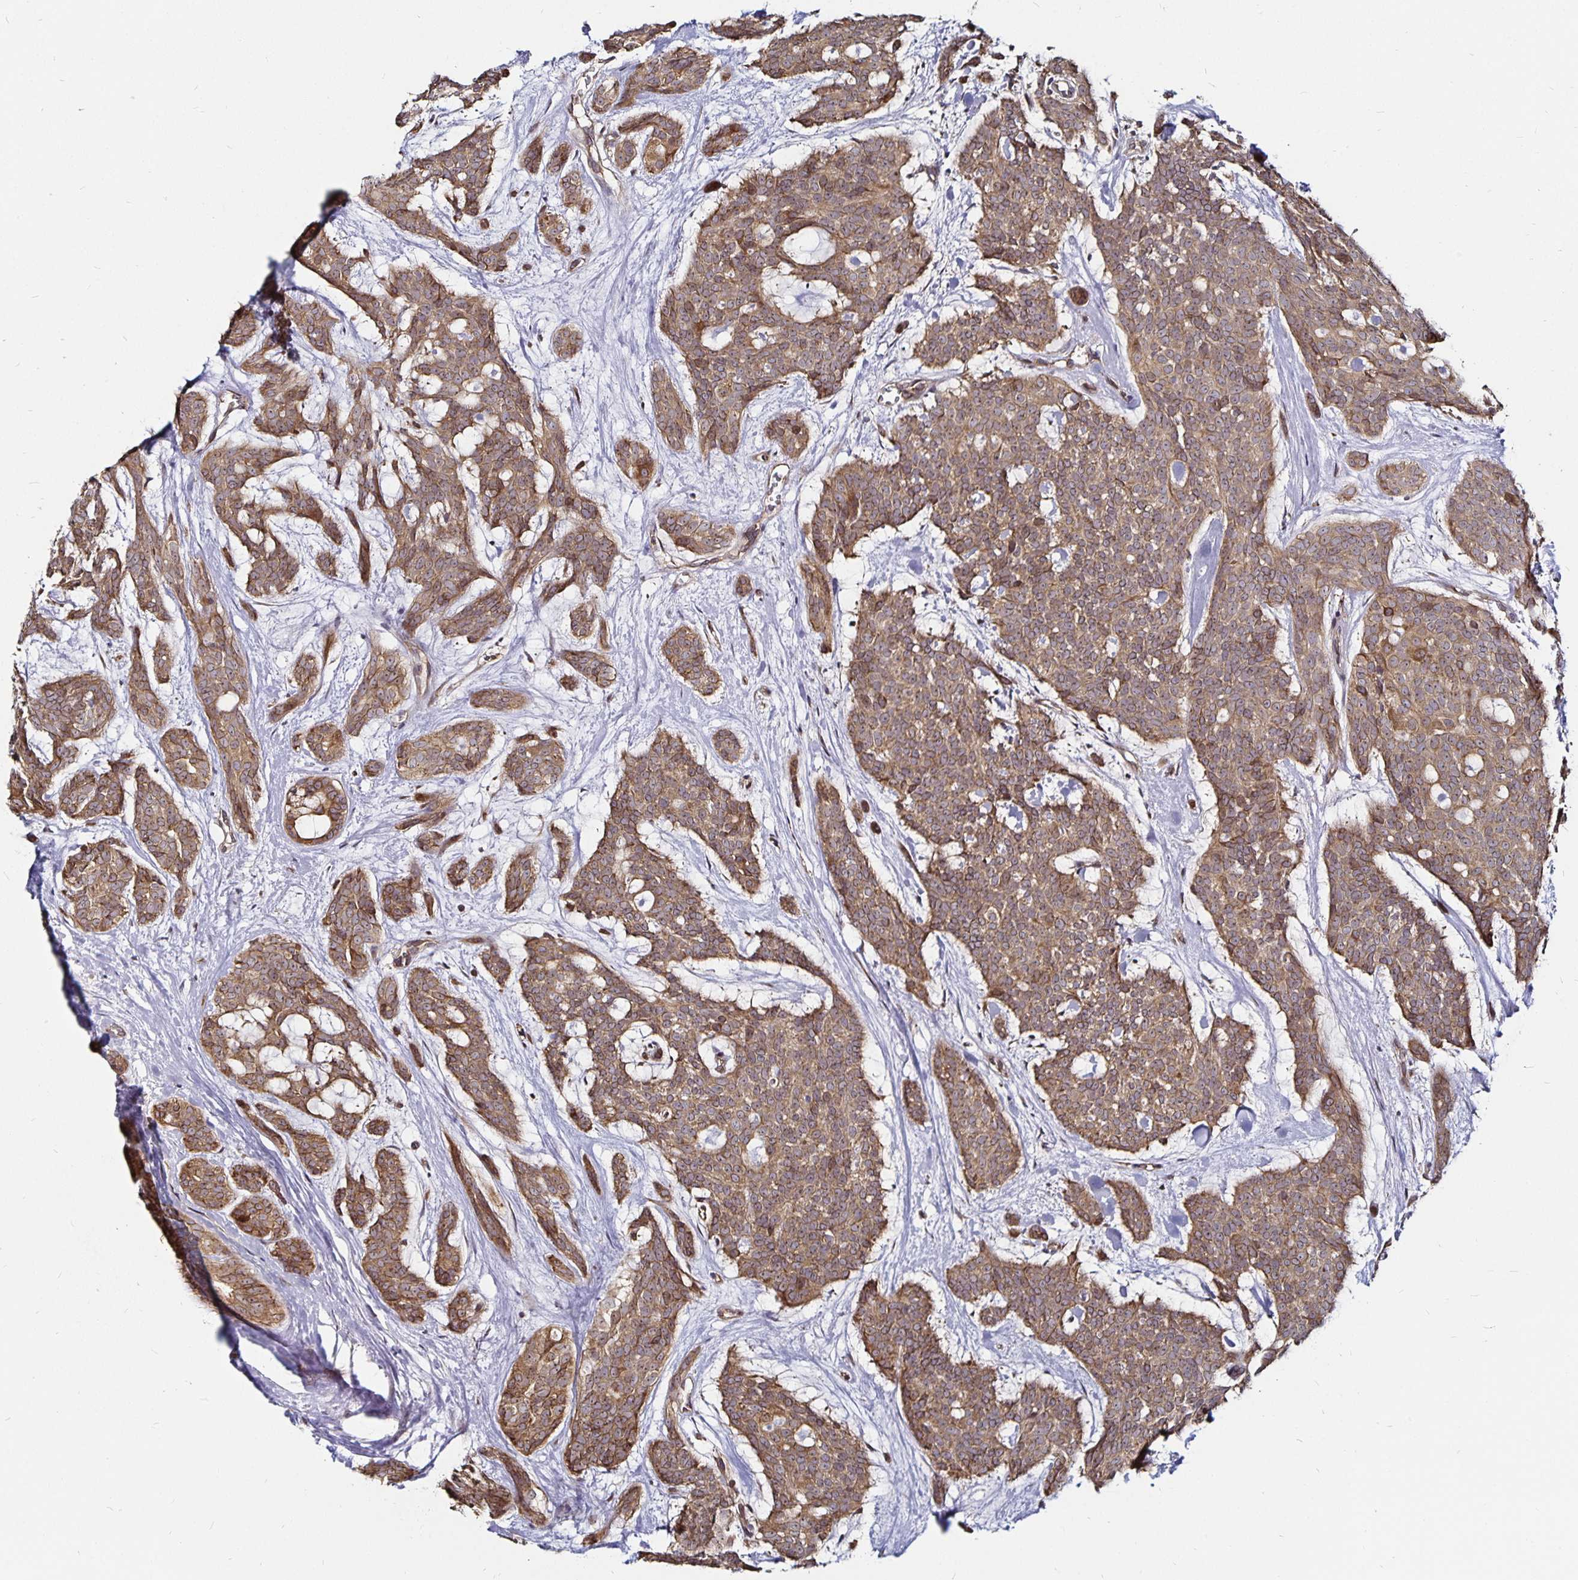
{"staining": {"intensity": "moderate", "quantity": ">75%", "location": "cytoplasmic/membranous"}, "tissue": "head and neck cancer", "cell_type": "Tumor cells", "image_type": "cancer", "snomed": [{"axis": "morphology", "description": "Adenocarcinoma, NOS"}, {"axis": "topography", "description": "Head-Neck"}], "caption": "Immunohistochemistry of adenocarcinoma (head and neck) shows medium levels of moderate cytoplasmic/membranous staining in approximately >75% of tumor cells.", "gene": "CYP27A1", "patient": {"sex": "male", "age": 66}}